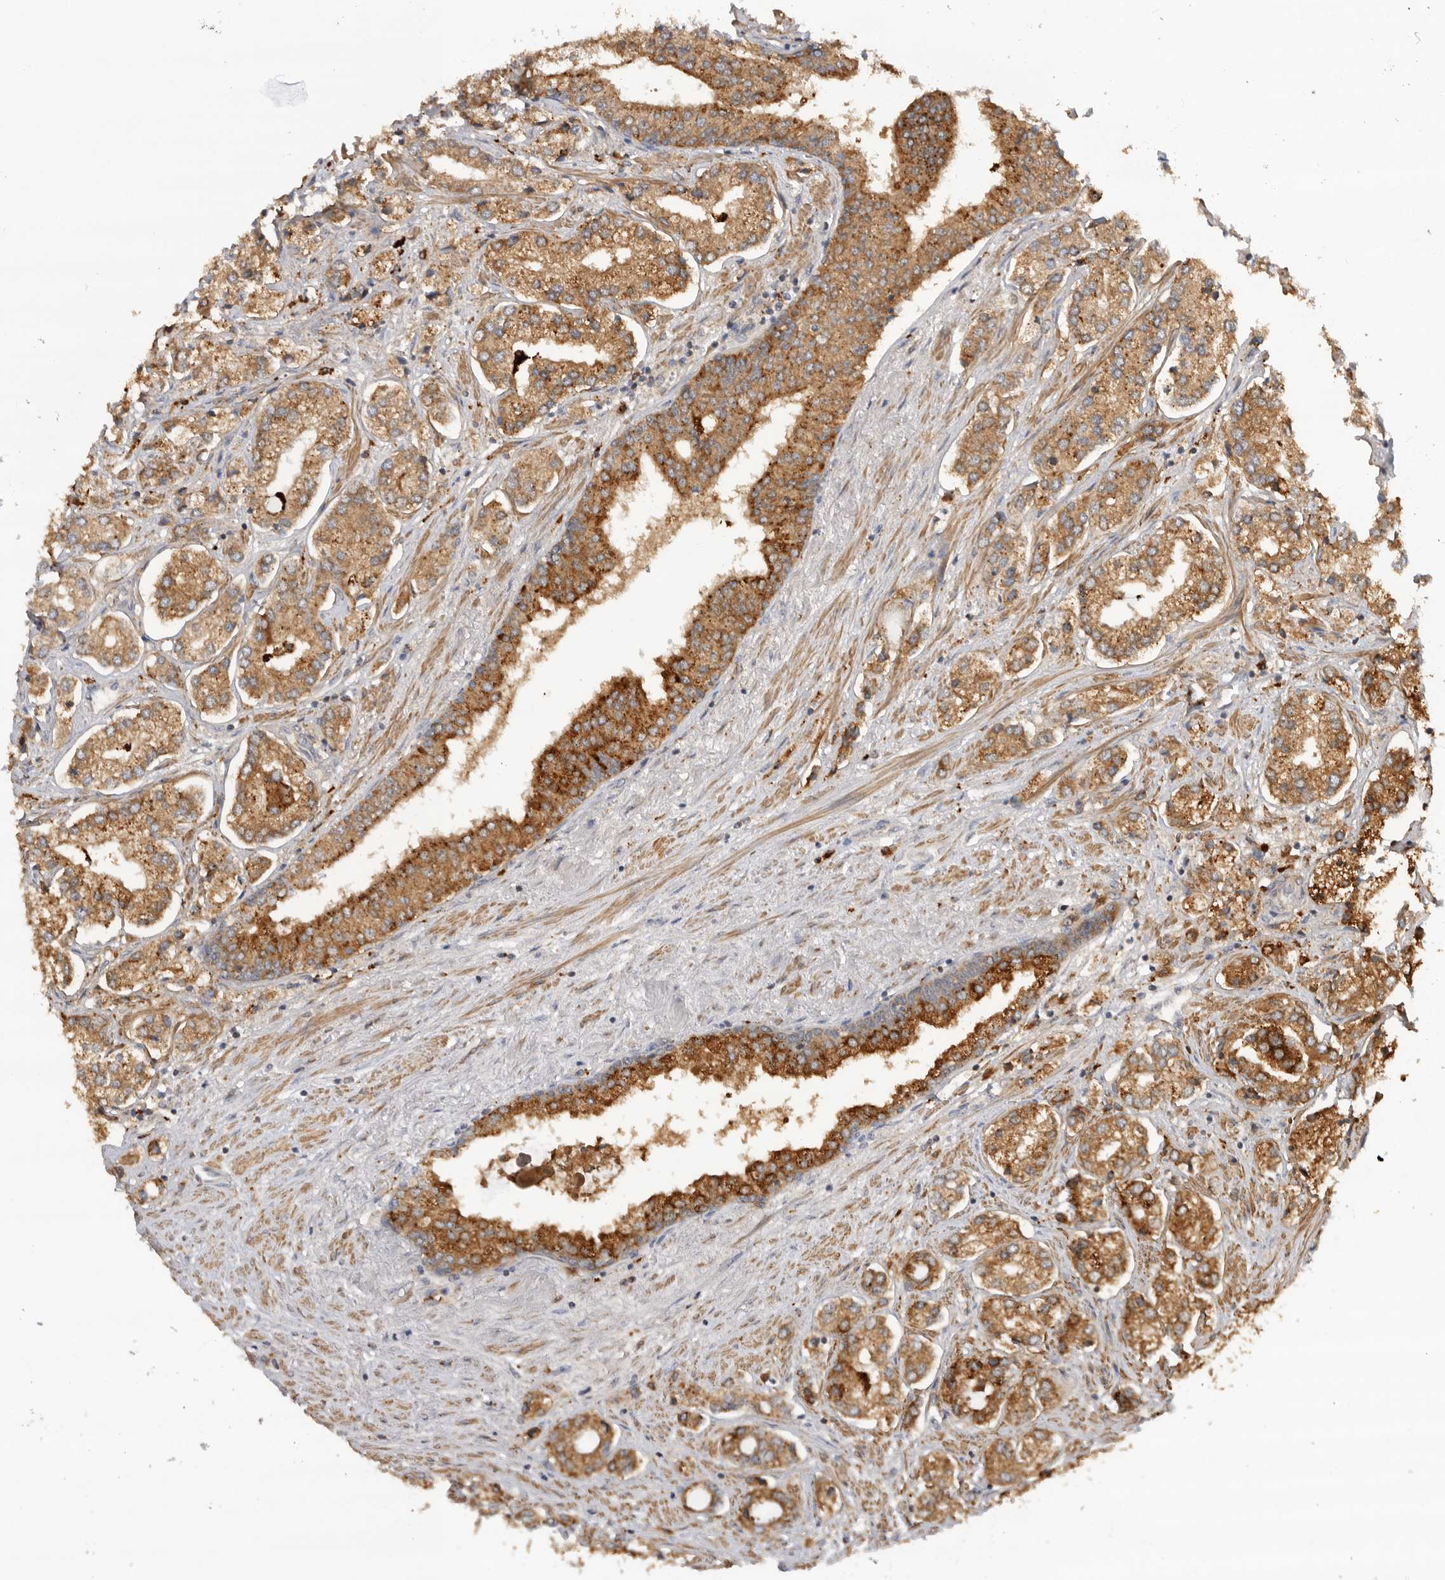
{"staining": {"intensity": "strong", "quantity": "25%-75%", "location": "cytoplasmic/membranous"}, "tissue": "prostate cancer", "cell_type": "Tumor cells", "image_type": "cancer", "snomed": [{"axis": "morphology", "description": "Adenocarcinoma, High grade"}, {"axis": "topography", "description": "Prostate"}], "caption": "Tumor cells display strong cytoplasmic/membranous expression in approximately 25%-75% of cells in adenocarcinoma (high-grade) (prostate). The protein is shown in brown color, while the nuclei are stained blue.", "gene": "GNE", "patient": {"sex": "male", "age": 66}}